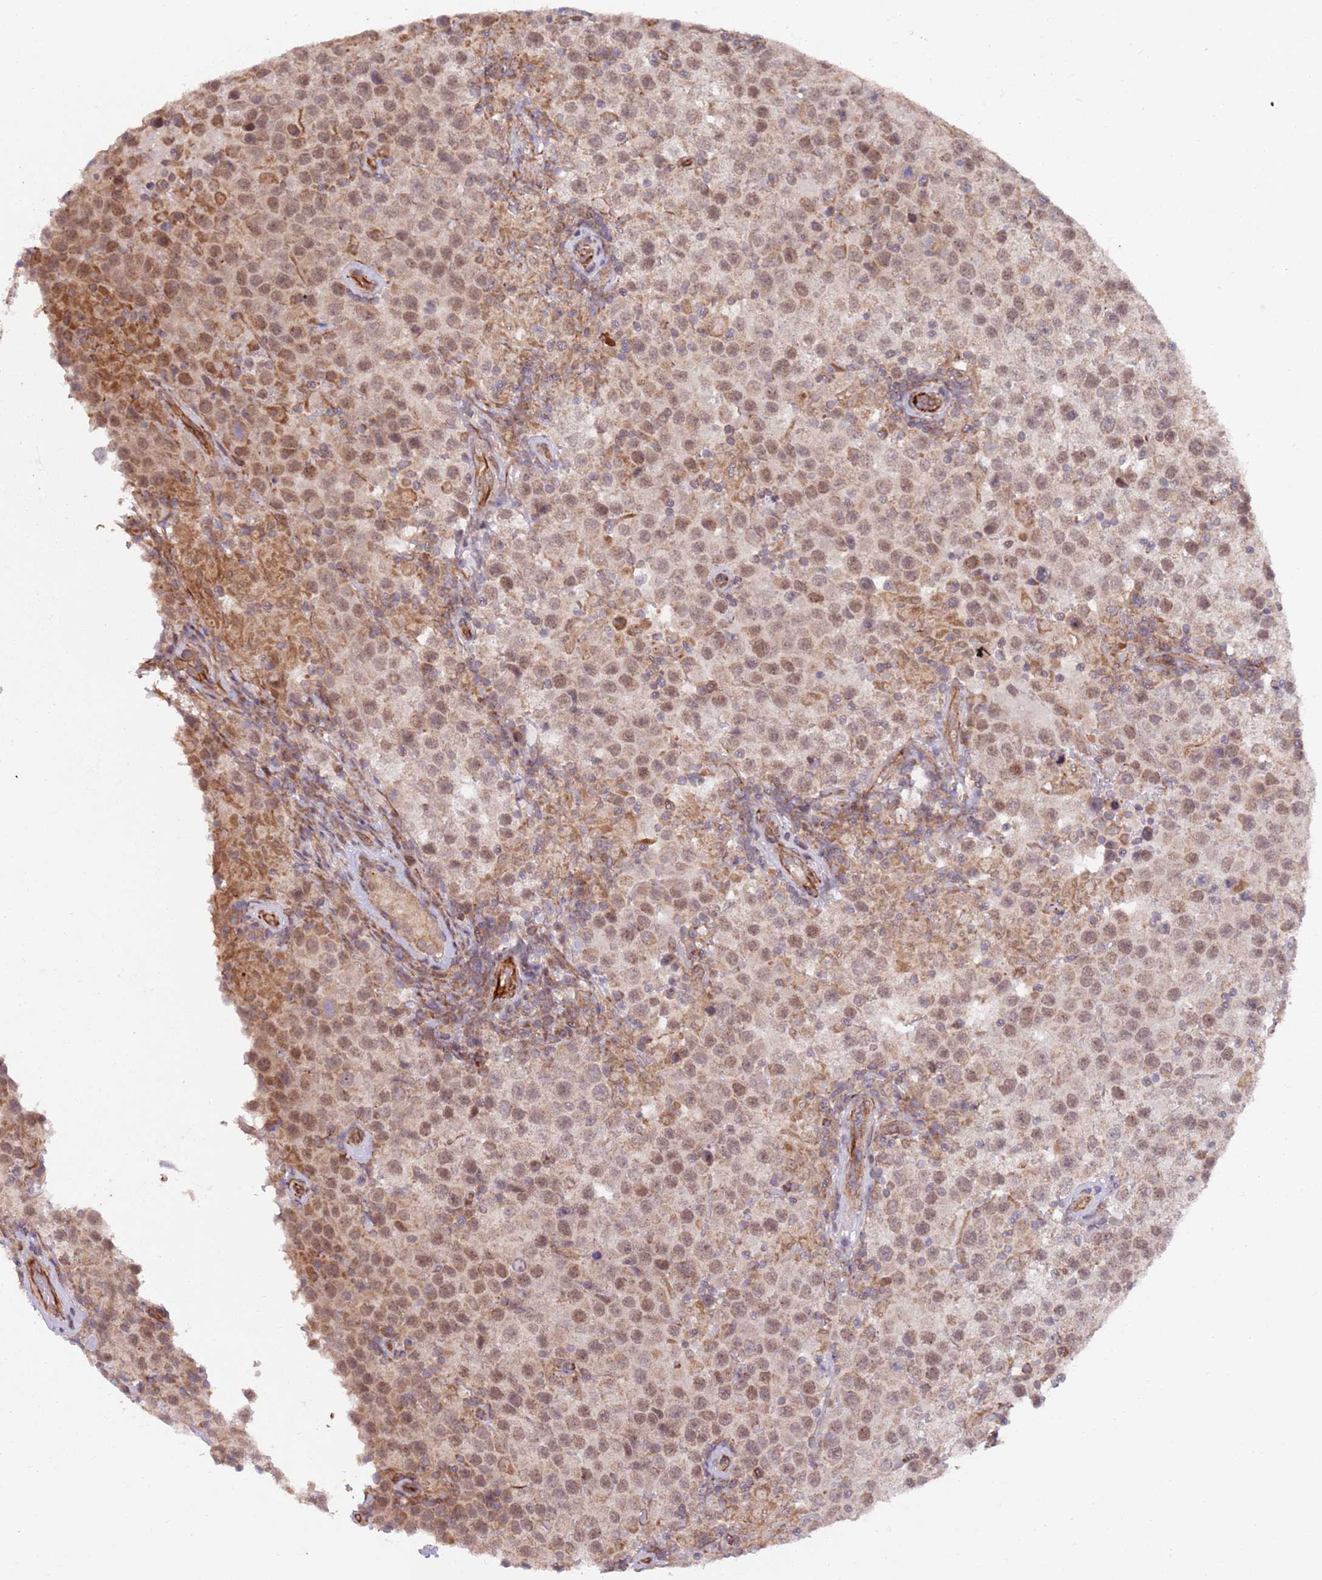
{"staining": {"intensity": "weak", "quantity": ">75%", "location": "nuclear"}, "tissue": "testis cancer", "cell_type": "Tumor cells", "image_type": "cancer", "snomed": [{"axis": "morphology", "description": "Seminoma, NOS"}, {"axis": "morphology", "description": "Carcinoma, Embryonal, NOS"}, {"axis": "topography", "description": "Testis"}], "caption": "Immunohistochemical staining of testis seminoma exhibits weak nuclear protein positivity in about >75% of tumor cells. The staining is performed using DAB brown chromogen to label protein expression. The nuclei are counter-stained blue using hematoxylin.", "gene": "CHD9", "patient": {"sex": "male", "age": 41}}